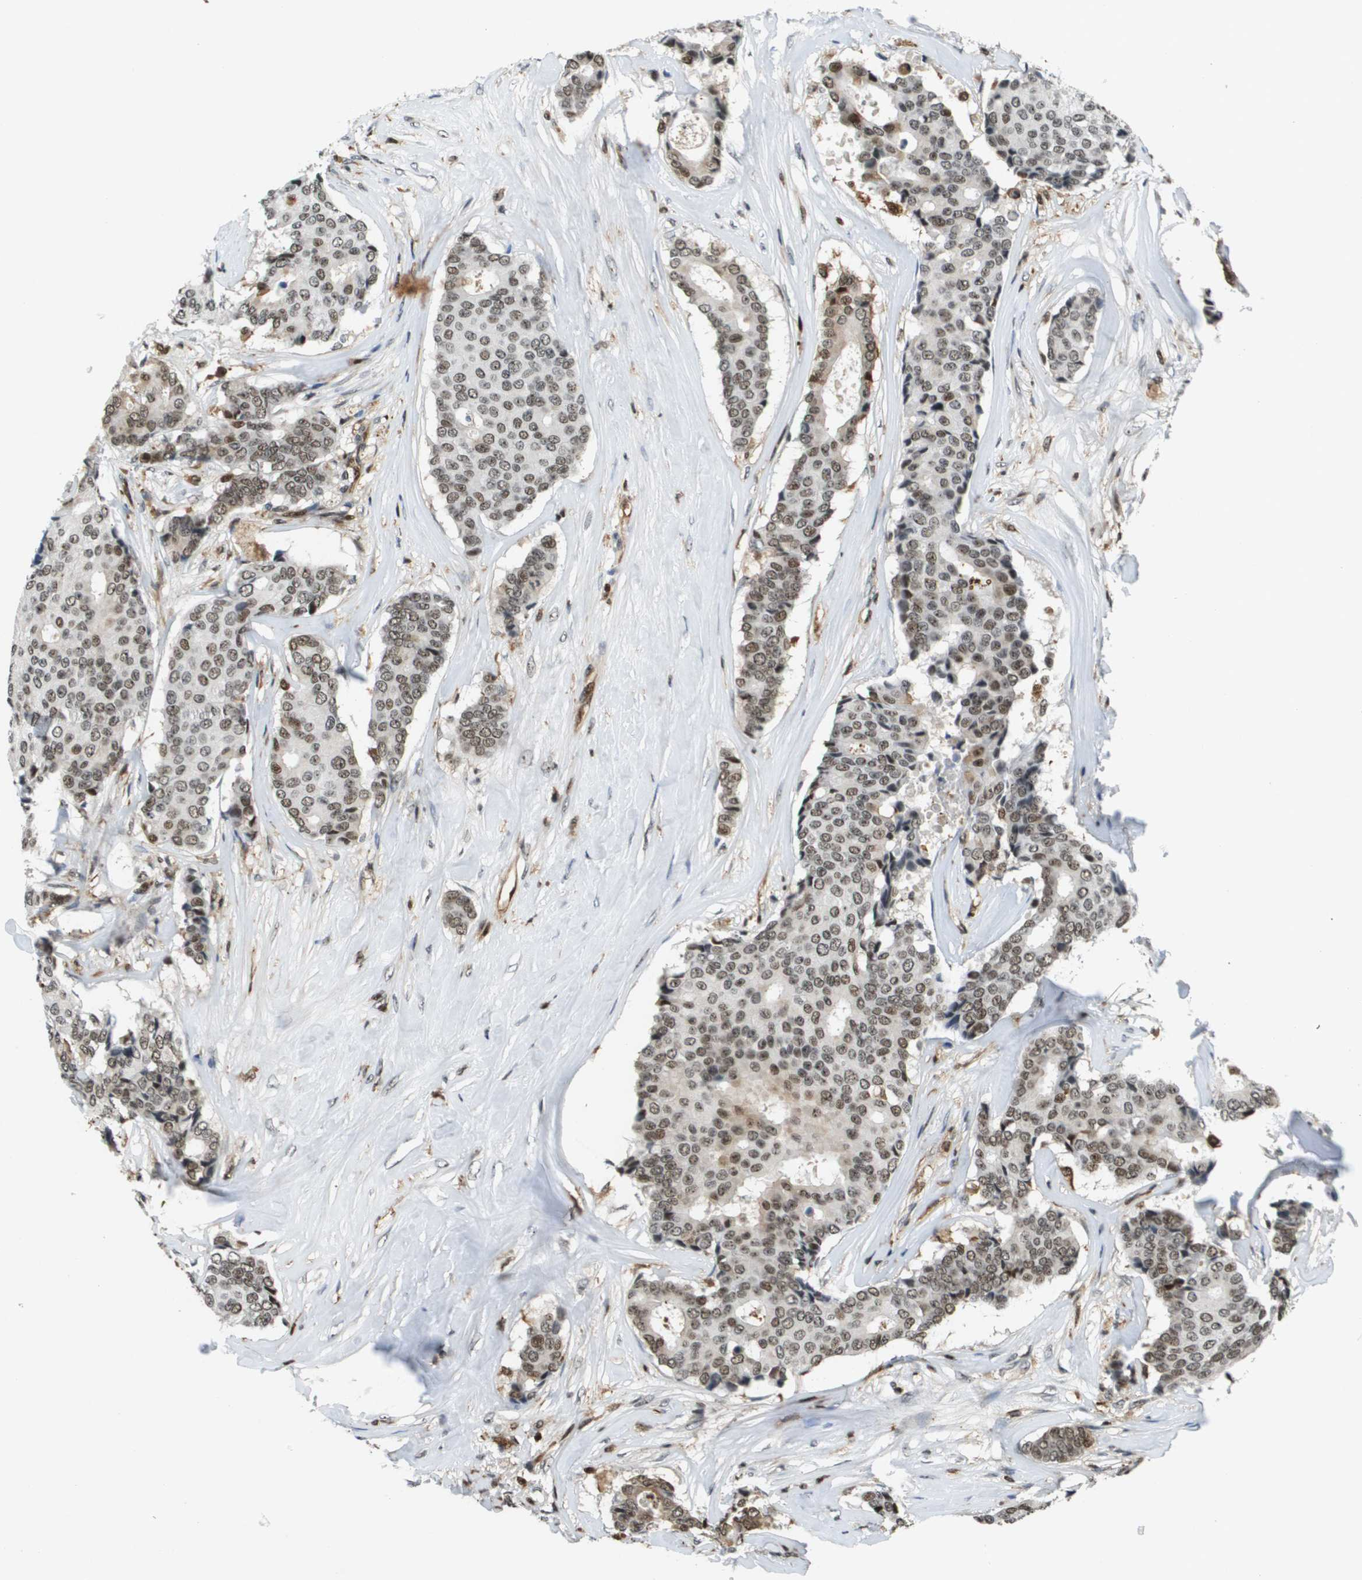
{"staining": {"intensity": "weak", "quantity": ">75%", "location": "nuclear"}, "tissue": "breast cancer", "cell_type": "Tumor cells", "image_type": "cancer", "snomed": [{"axis": "morphology", "description": "Duct carcinoma"}, {"axis": "topography", "description": "Breast"}], "caption": "High-magnification brightfield microscopy of breast cancer stained with DAB (3,3'-diaminobenzidine) (brown) and counterstained with hematoxylin (blue). tumor cells exhibit weak nuclear positivity is seen in approximately>75% of cells. The staining is performed using DAB (3,3'-diaminobenzidine) brown chromogen to label protein expression. The nuclei are counter-stained blue using hematoxylin.", "gene": "EP400", "patient": {"sex": "female", "age": 75}}